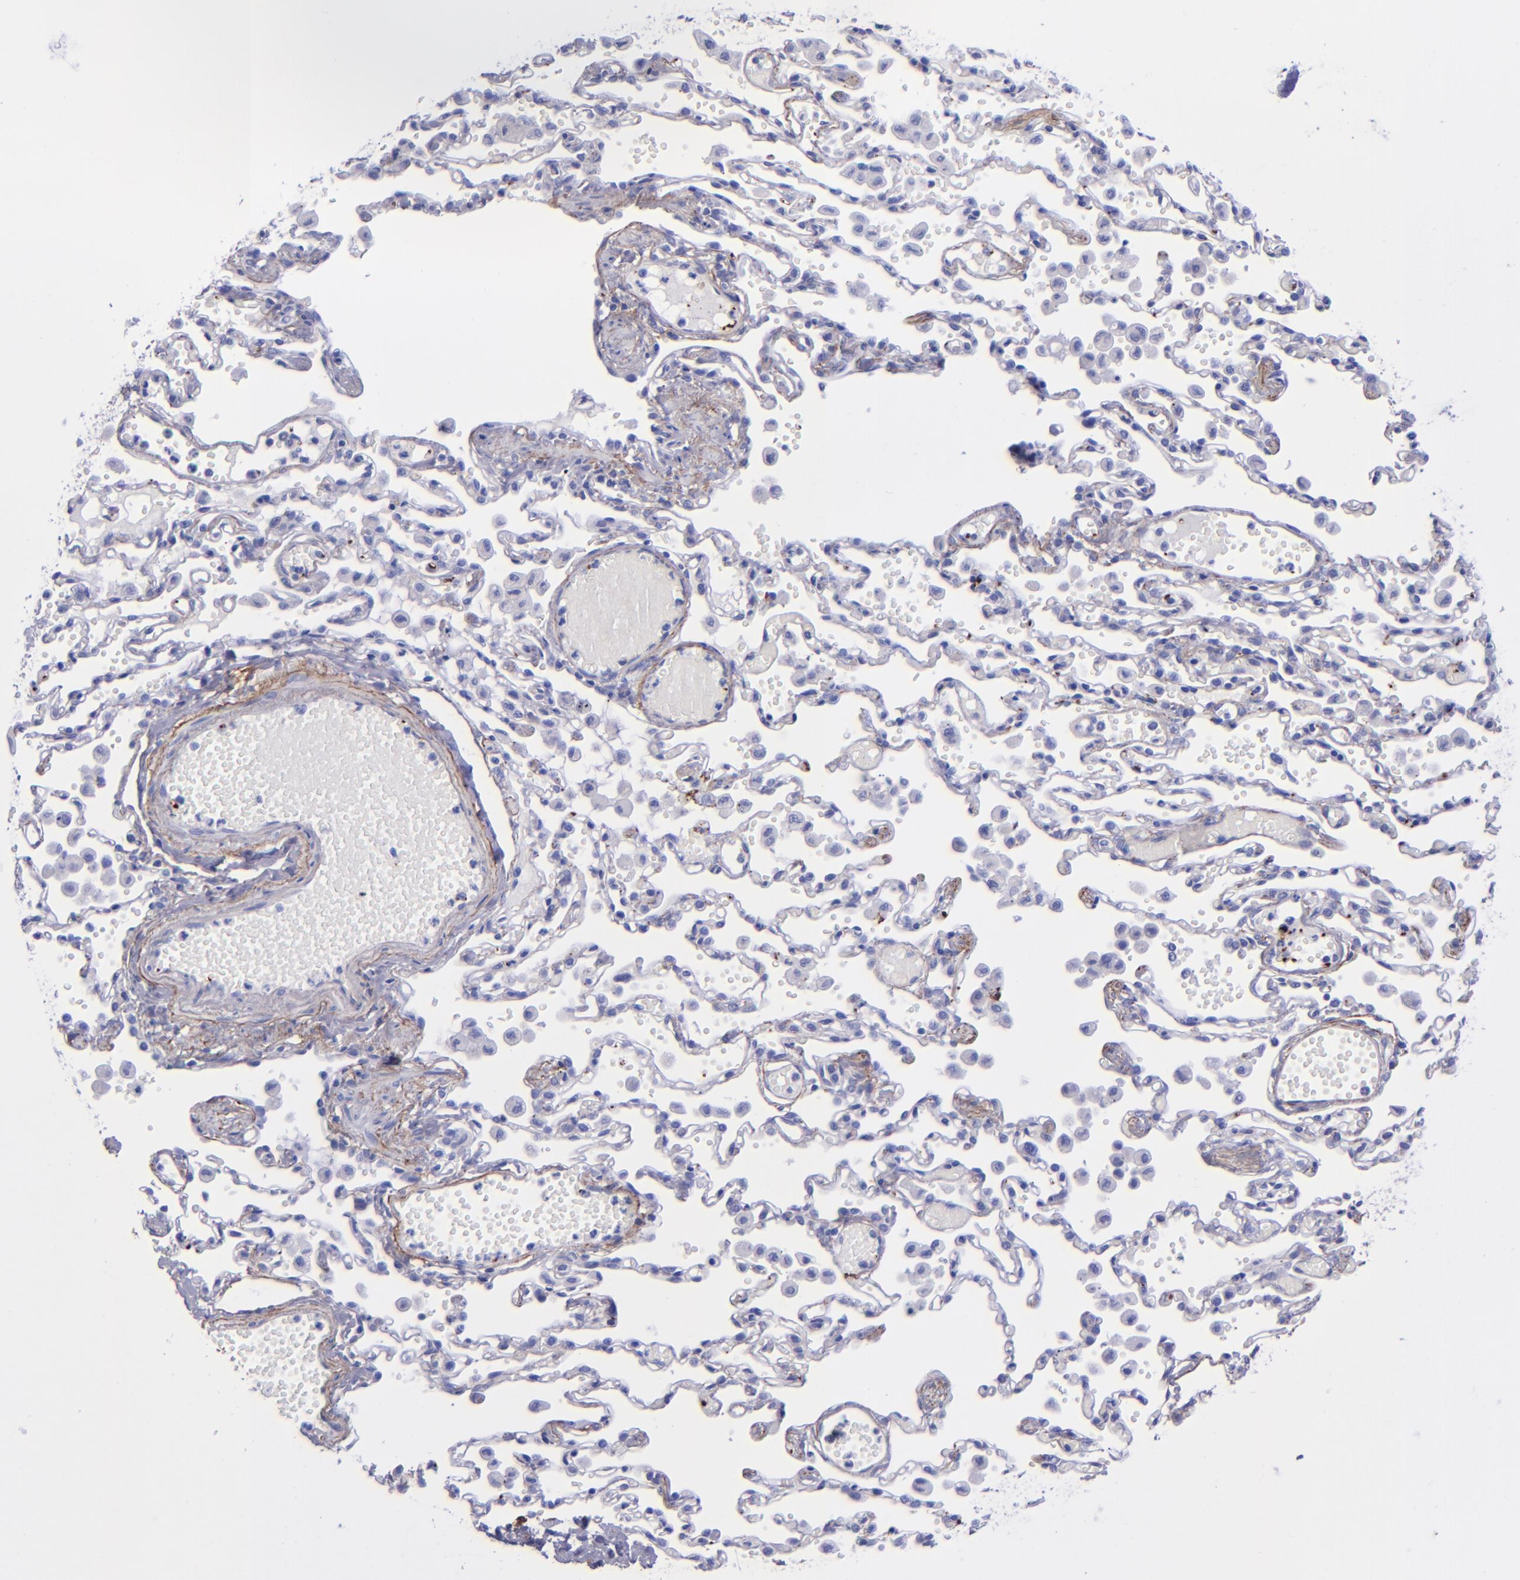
{"staining": {"intensity": "negative", "quantity": "none", "location": "none"}, "tissue": "bronchus", "cell_type": "Respiratory epithelial cells", "image_type": "normal", "snomed": [{"axis": "morphology", "description": "Normal tissue, NOS"}, {"axis": "topography", "description": "Cartilage tissue"}, {"axis": "topography", "description": "Bronchus"}, {"axis": "topography", "description": "Lung"}, {"axis": "topography", "description": "Peripheral nerve tissue"}], "caption": "Immunohistochemistry histopathology image of normal human bronchus stained for a protein (brown), which reveals no expression in respiratory epithelial cells. (Stains: DAB immunohistochemistry (IHC) with hematoxylin counter stain, Microscopy: brightfield microscopy at high magnification).", "gene": "EFCAB13", "patient": {"sex": "female", "age": 49}}